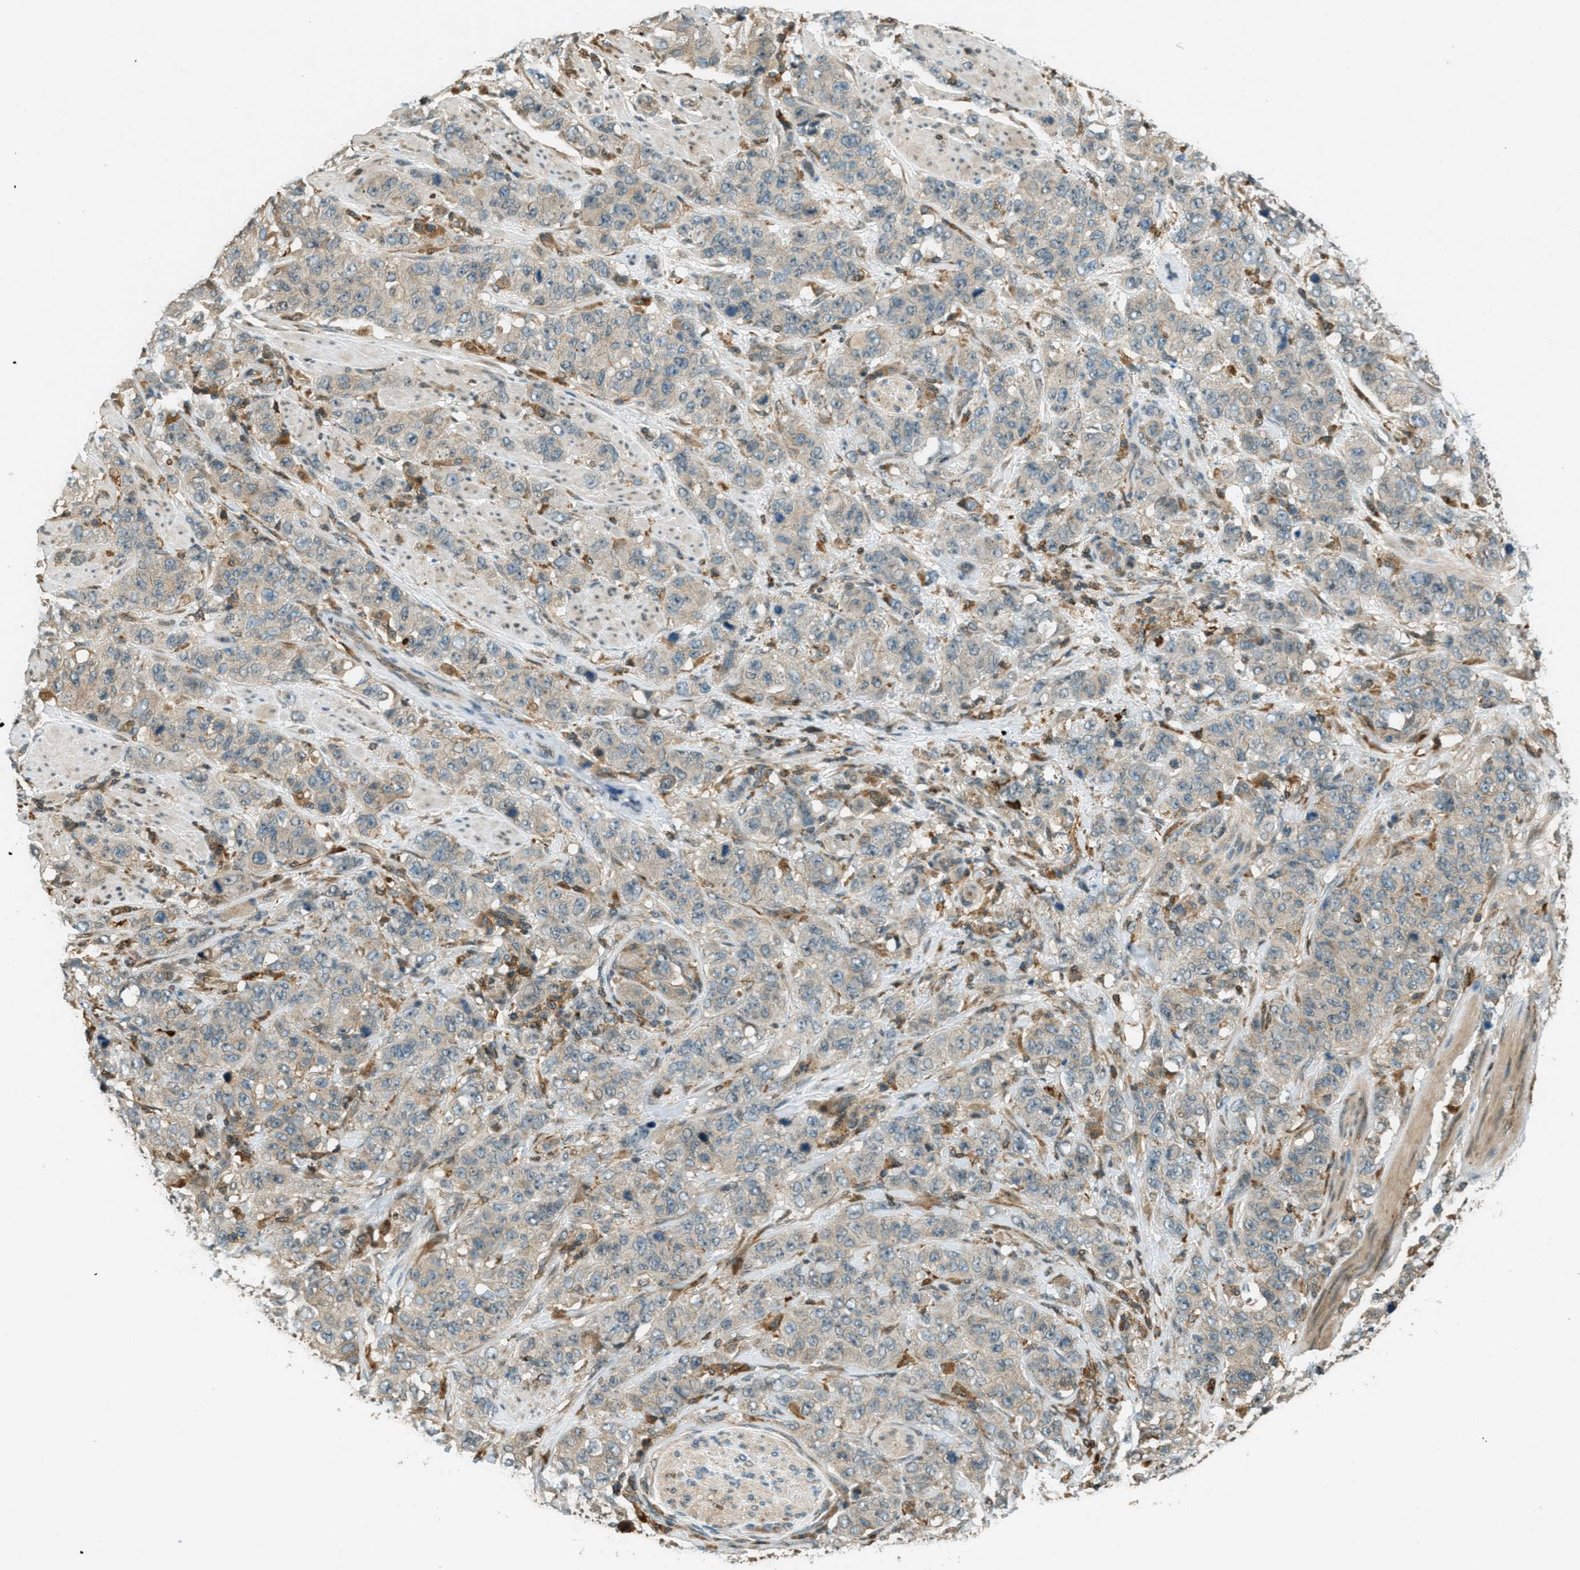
{"staining": {"intensity": "weak", "quantity": "25%-75%", "location": "cytoplasmic/membranous"}, "tissue": "stomach cancer", "cell_type": "Tumor cells", "image_type": "cancer", "snomed": [{"axis": "morphology", "description": "Adenocarcinoma, NOS"}, {"axis": "topography", "description": "Stomach"}], "caption": "Protein analysis of adenocarcinoma (stomach) tissue displays weak cytoplasmic/membranous positivity in approximately 25%-75% of tumor cells.", "gene": "PTPN23", "patient": {"sex": "male", "age": 48}}